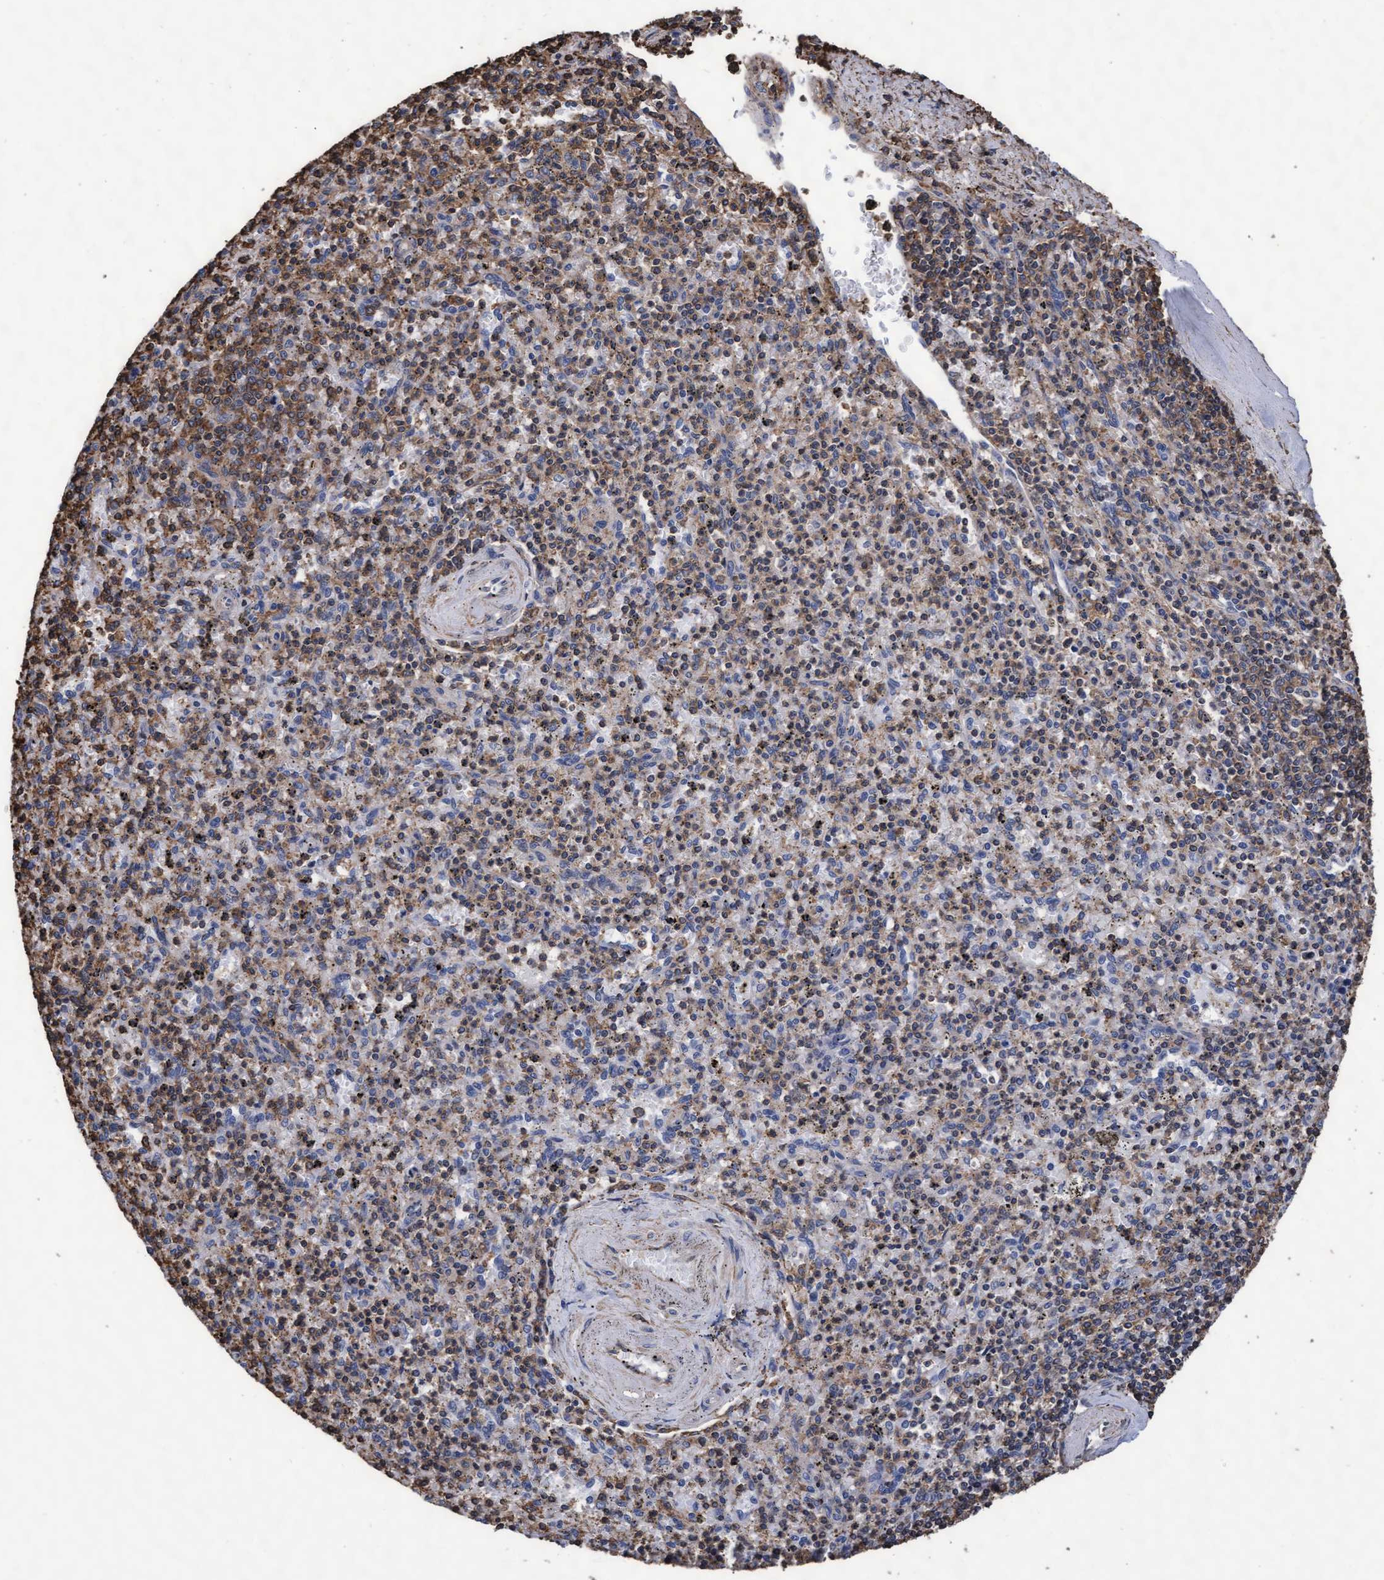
{"staining": {"intensity": "weak", "quantity": "25%-75%", "location": "cytoplasmic/membranous"}, "tissue": "spleen", "cell_type": "Cells in red pulp", "image_type": "normal", "snomed": [{"axis": "morphology", "description": "Normal tissue, NOS"}, {"axis": "topography", "description": "Spleen"}], "caption": "Immunohistochemistry (IHC) photomicrograph of normal spleen: spleen stained using immunohistochemistry (IHC) shows low levels of weak protein expression localized specifically in the cytoplasmic/membranous of cells in red pulp, appearing as a cytoplasmic/membranous brown color.", "gene": "GRHPR", "patient": {"sex": "male", "age": 72}}